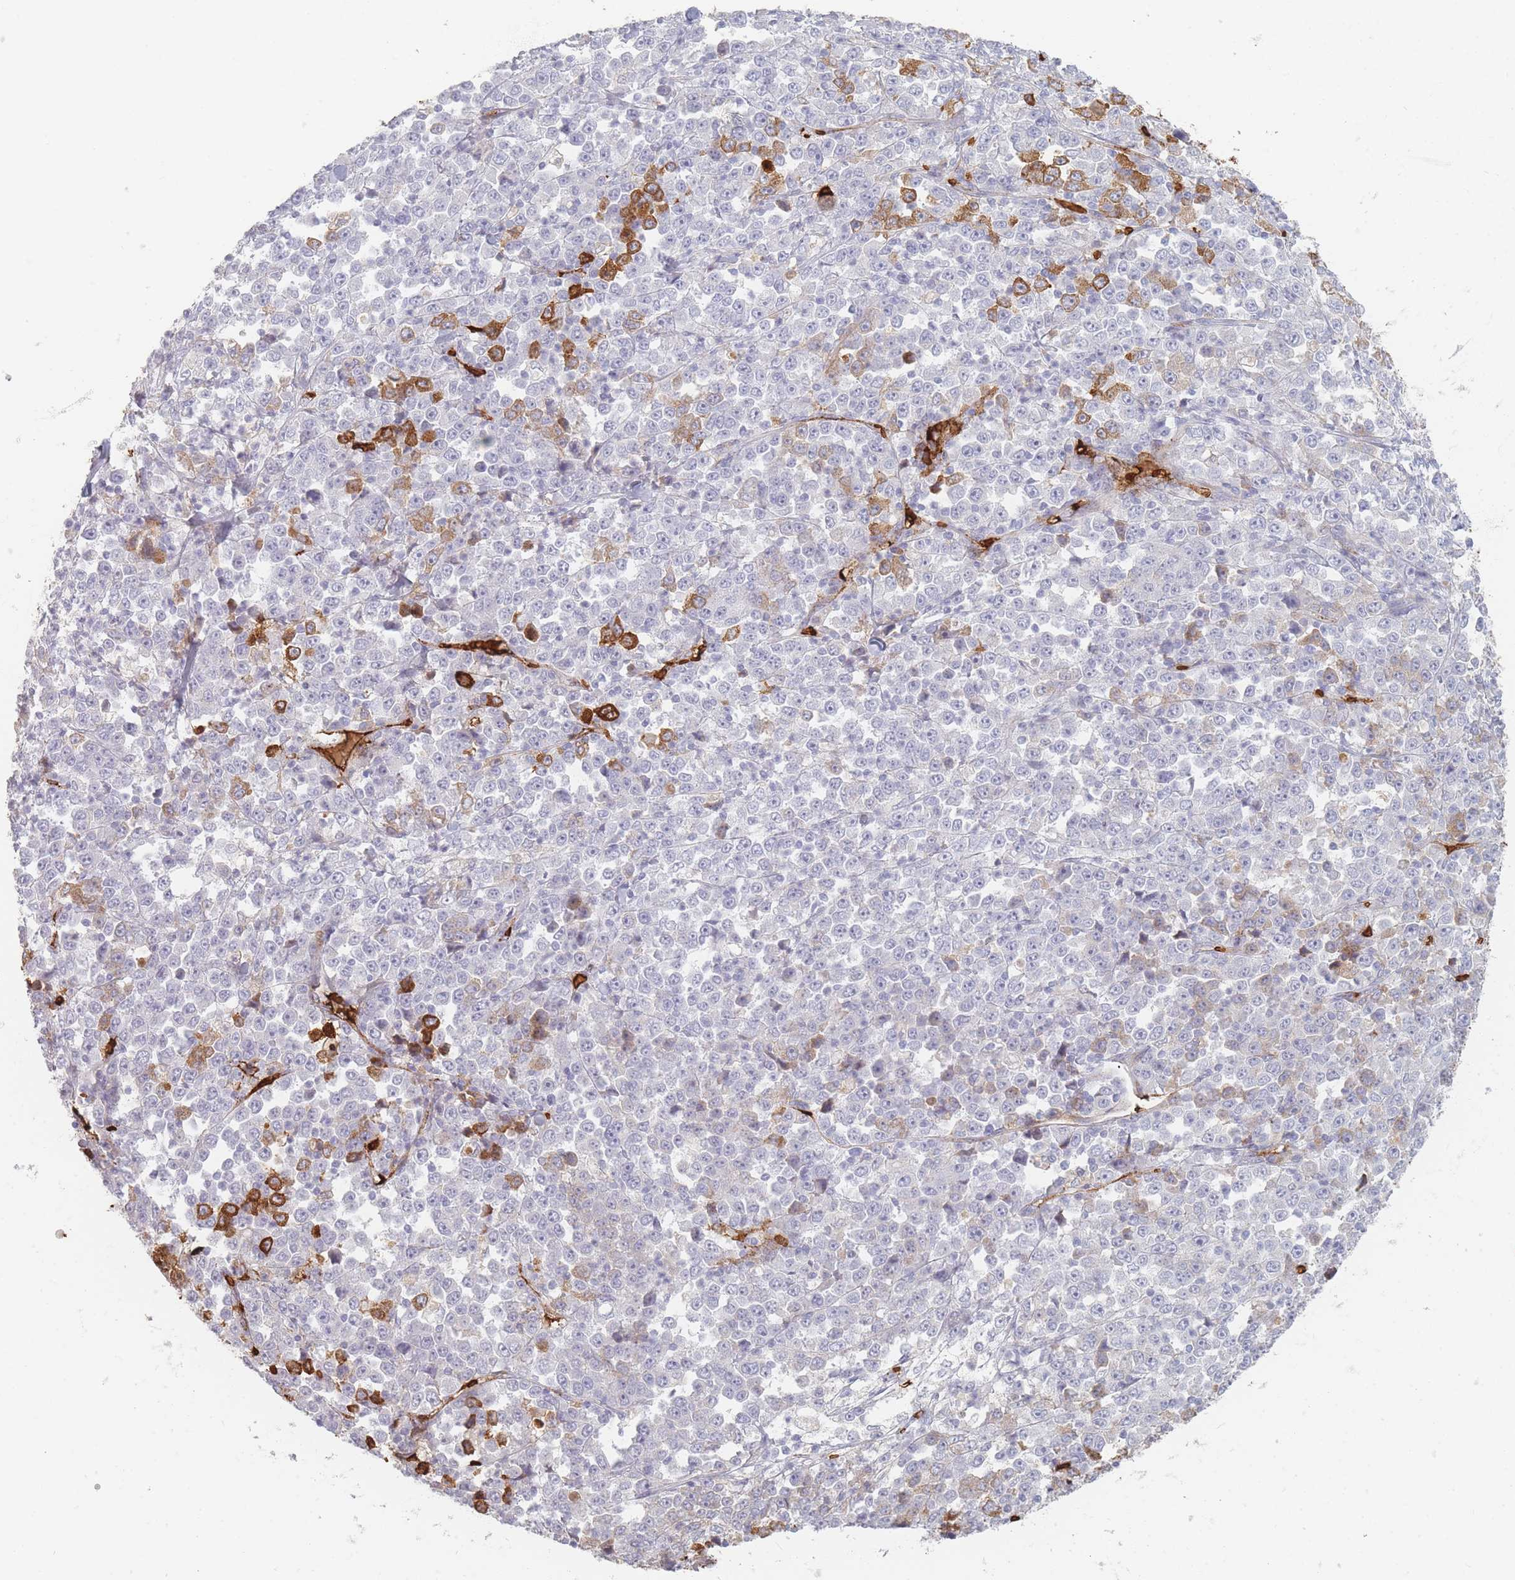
{"staining": {"intensity": "moderate", "quantity": "<25%", "location": "cytoplasmic/membranous"}, "tissue": "stomach cancer", "cell_type": "Tumor cells", "image_type": "cancer", "snomed": [{"axis": "morphology", "description": "Normal tissue, NOS"}, {"axis": "morphology", "description": "Adenocarcinoma, NOS"}, {"axis": "topography", "description": "Stomach, upper"}, {"axis": "topography", "description": "Stomach"}], "caption": "A low amount of moderate cytoplasmic/membranous staining is present in approximately <25% of tumor cells in stomach cancer (adenocarcinoma) tissue. Ihc stains the protein of interest in brown and the nuclei are stained blue.", "gene": "SLC2A6", "patient": {"sex": "male", "age": 59}}